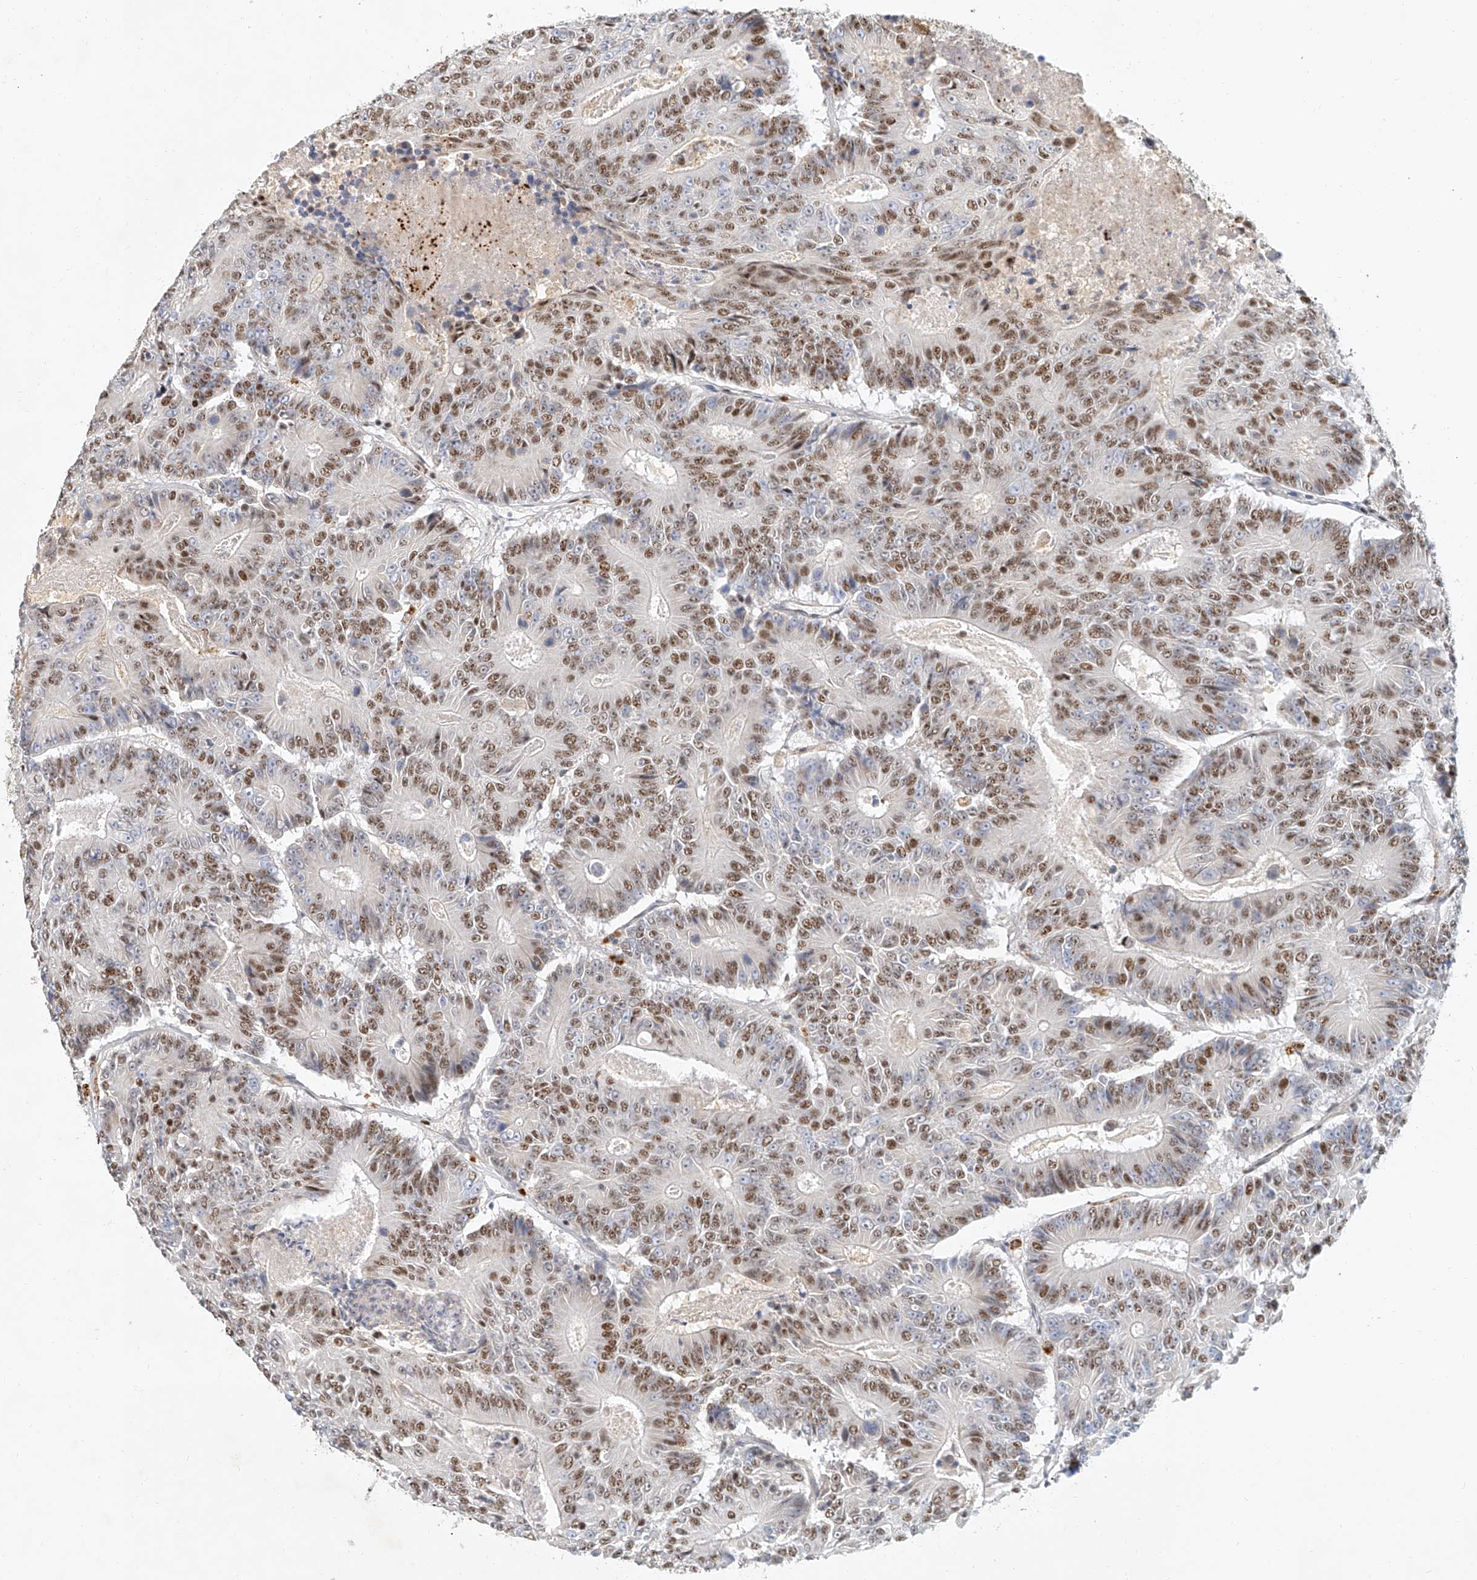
{"staining": {"intensity": "moderate", "quantity": ">75%", "location": "nuclear"}, "tissue": "colorectal cancer", "cell_type": "Tumor cells", "image_type": "cancer", "snomed": [{"axis": "morphology", "description": "Adenocarcinoma, NOS"}, {"axis": "topography", "description": "Colon"}], "caption": "Protein staining by immunohistochemistry (IHC) displays moderate nuclear expression in about >75% of tumor cells in colorectal cancer.", "gene": "CXorf58", "patient": {"sex": "male", "age": 83}}